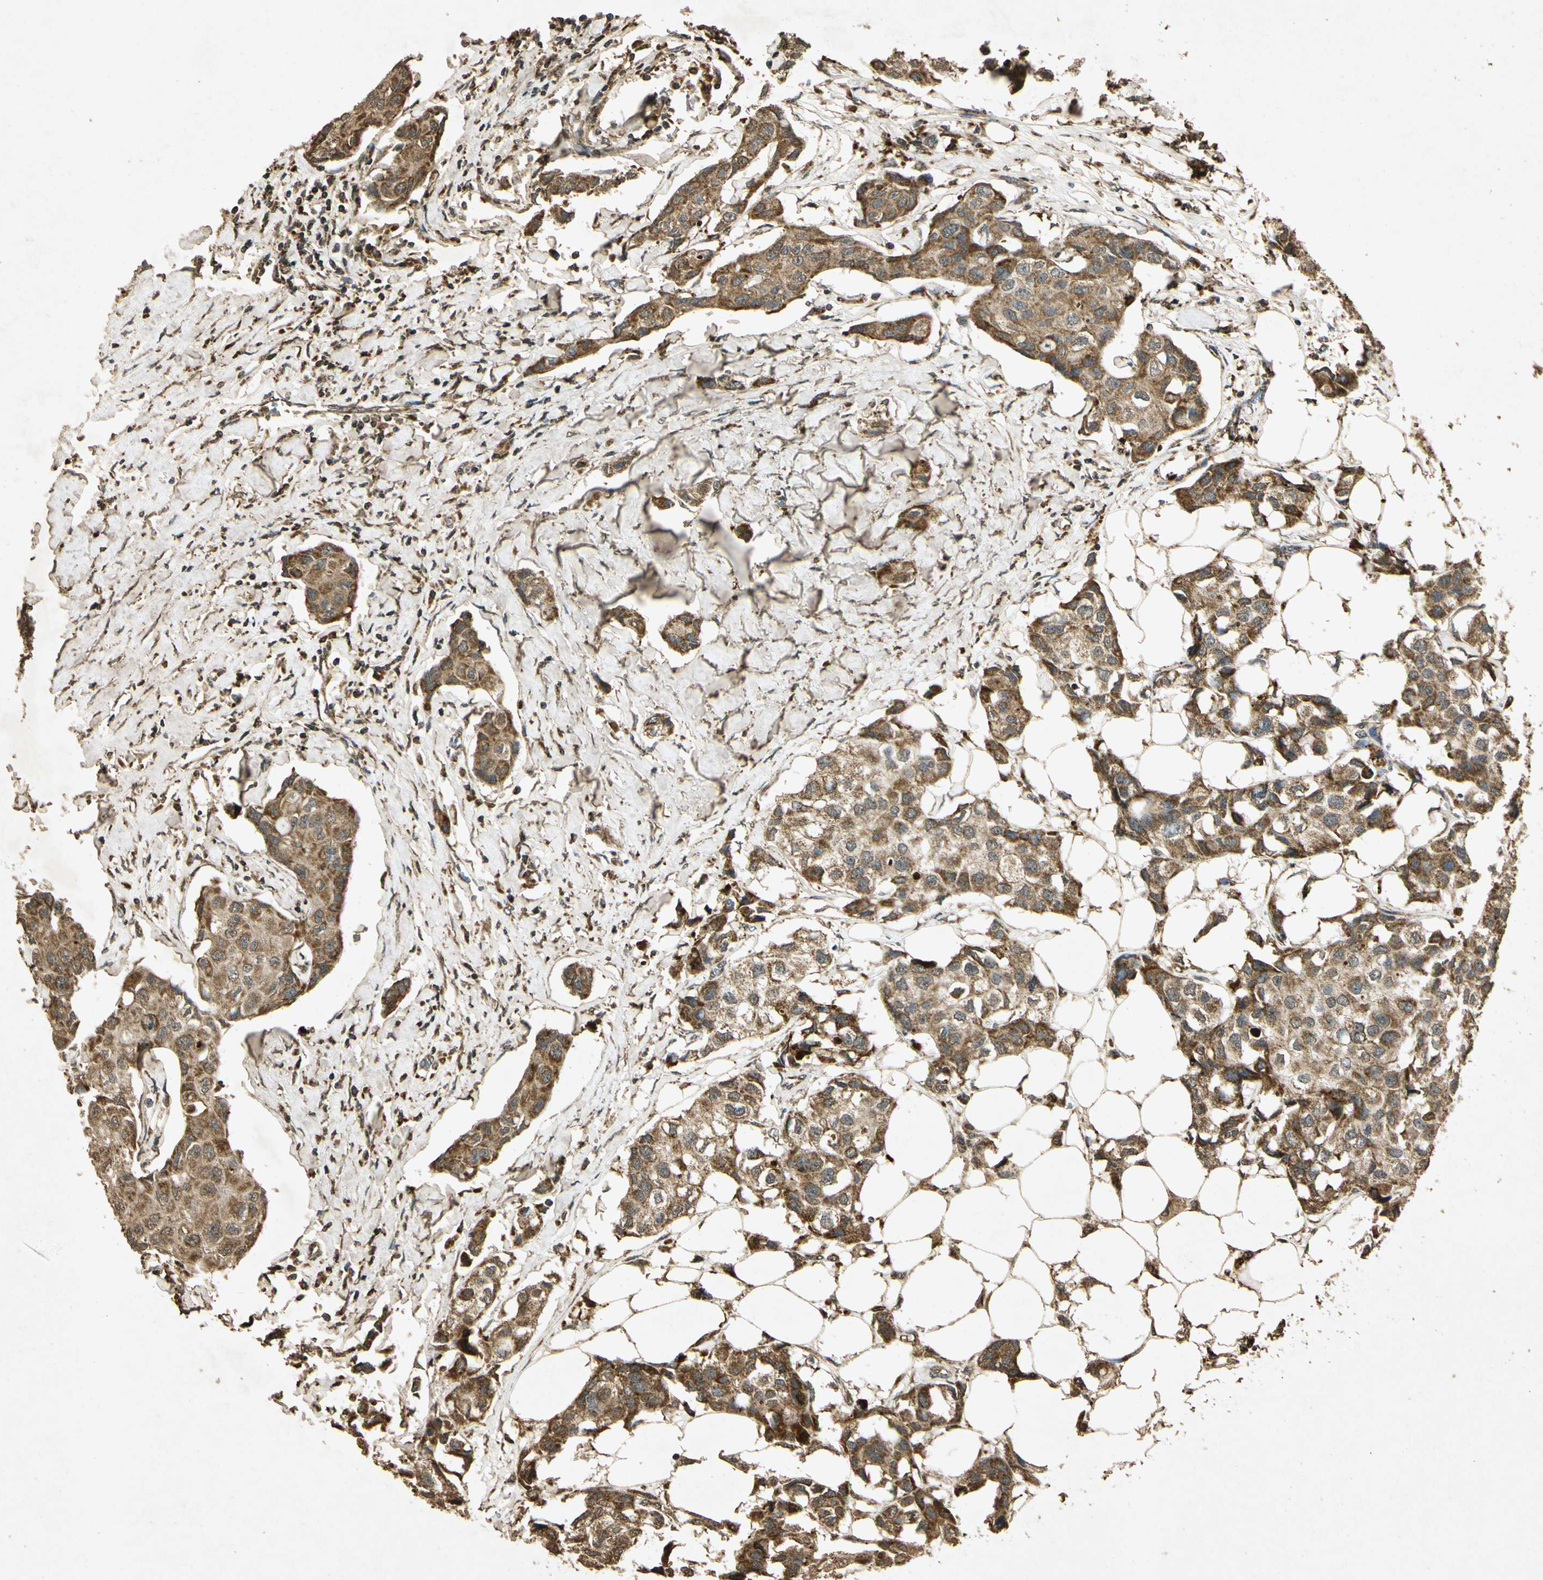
{"staining": {"intensity": "moderate", "quantity": ">75%", "location": "cytoplasmic/membranous"}, "tissue": "breast cancer", "cell_type": "Tumor cells", "image_type": "cancer", "snomed": [{"axis": "morphology", "description": "Duct carcinoma"}, {"axis": "topography", "description": "Breast"}], "caption": "DAB immunohistochemical staining of breast cancer exhibits moderate cytoplasmic/membranous protein expression in approximately >75% of tumor cells. The staining was performed using DAB (3,3'-diaminobenzidine) to visualize the protein expression in brown, while the nuclei were stained in blue with hematoxylin (Magnification: 20x).", "gene": "PRDX3", "patient": {"sex": "female", "age": 80}}